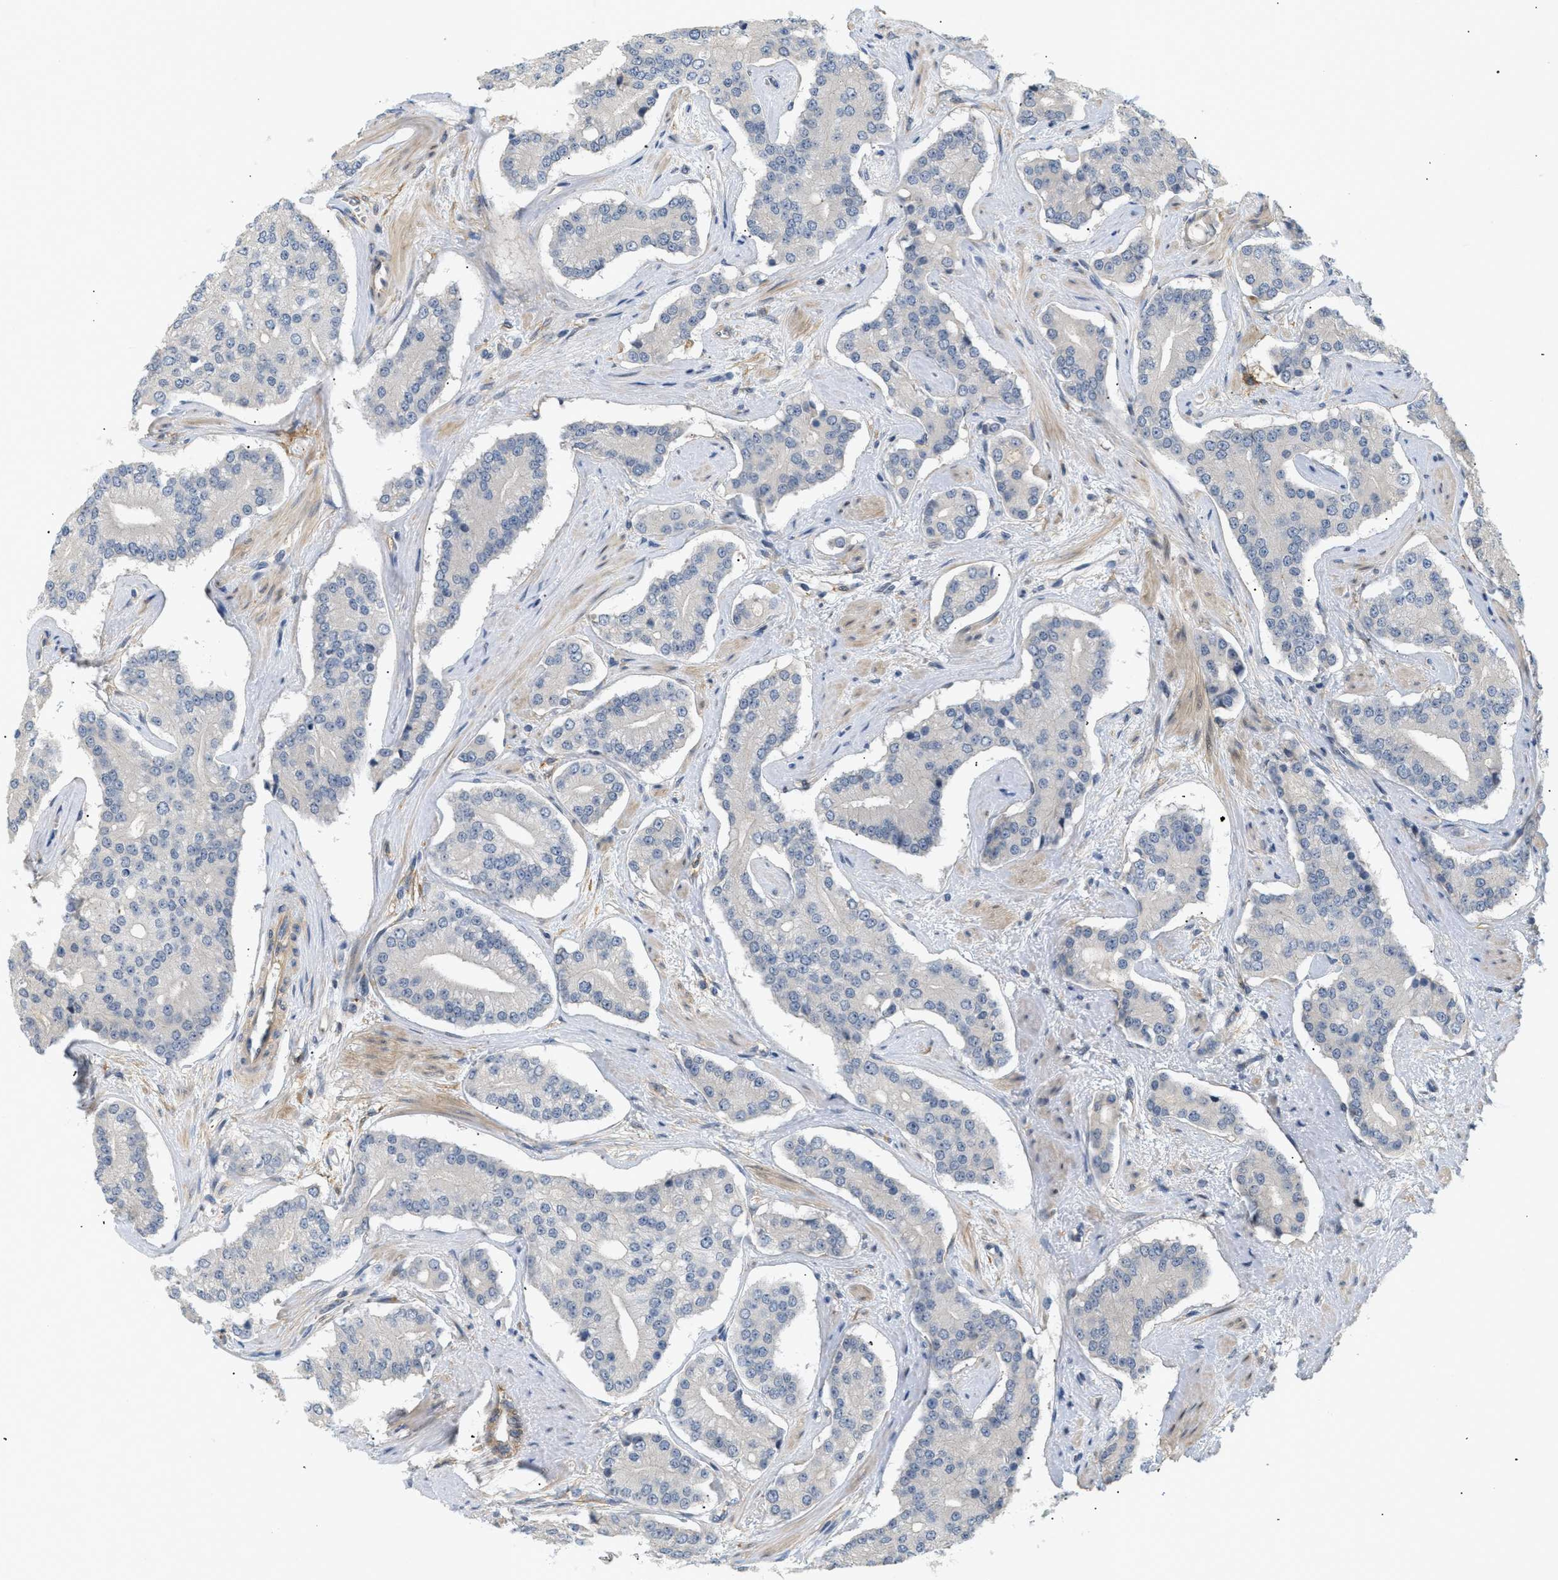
{"staining": {"intensity": "negative", "quantity": "none", "location": "none"}, "tissue": "prostate cancer", "cell_type": "Tumor cells", "image_type": "cancer", "snomed": [{"axis": "morphology", "description": "Adenocarcinoma, High grade"}, {"axis": "topography", "description": "Prostate"}], "caption": "Protein analysis of adenocarcinoma (high-grade) (prostate) shows no significant positivity in tumor cells. (DAB IHC with hematoxylin counter stain).", "gene": "CORO2B", "patient": {"sex": "male", "age": 71}}